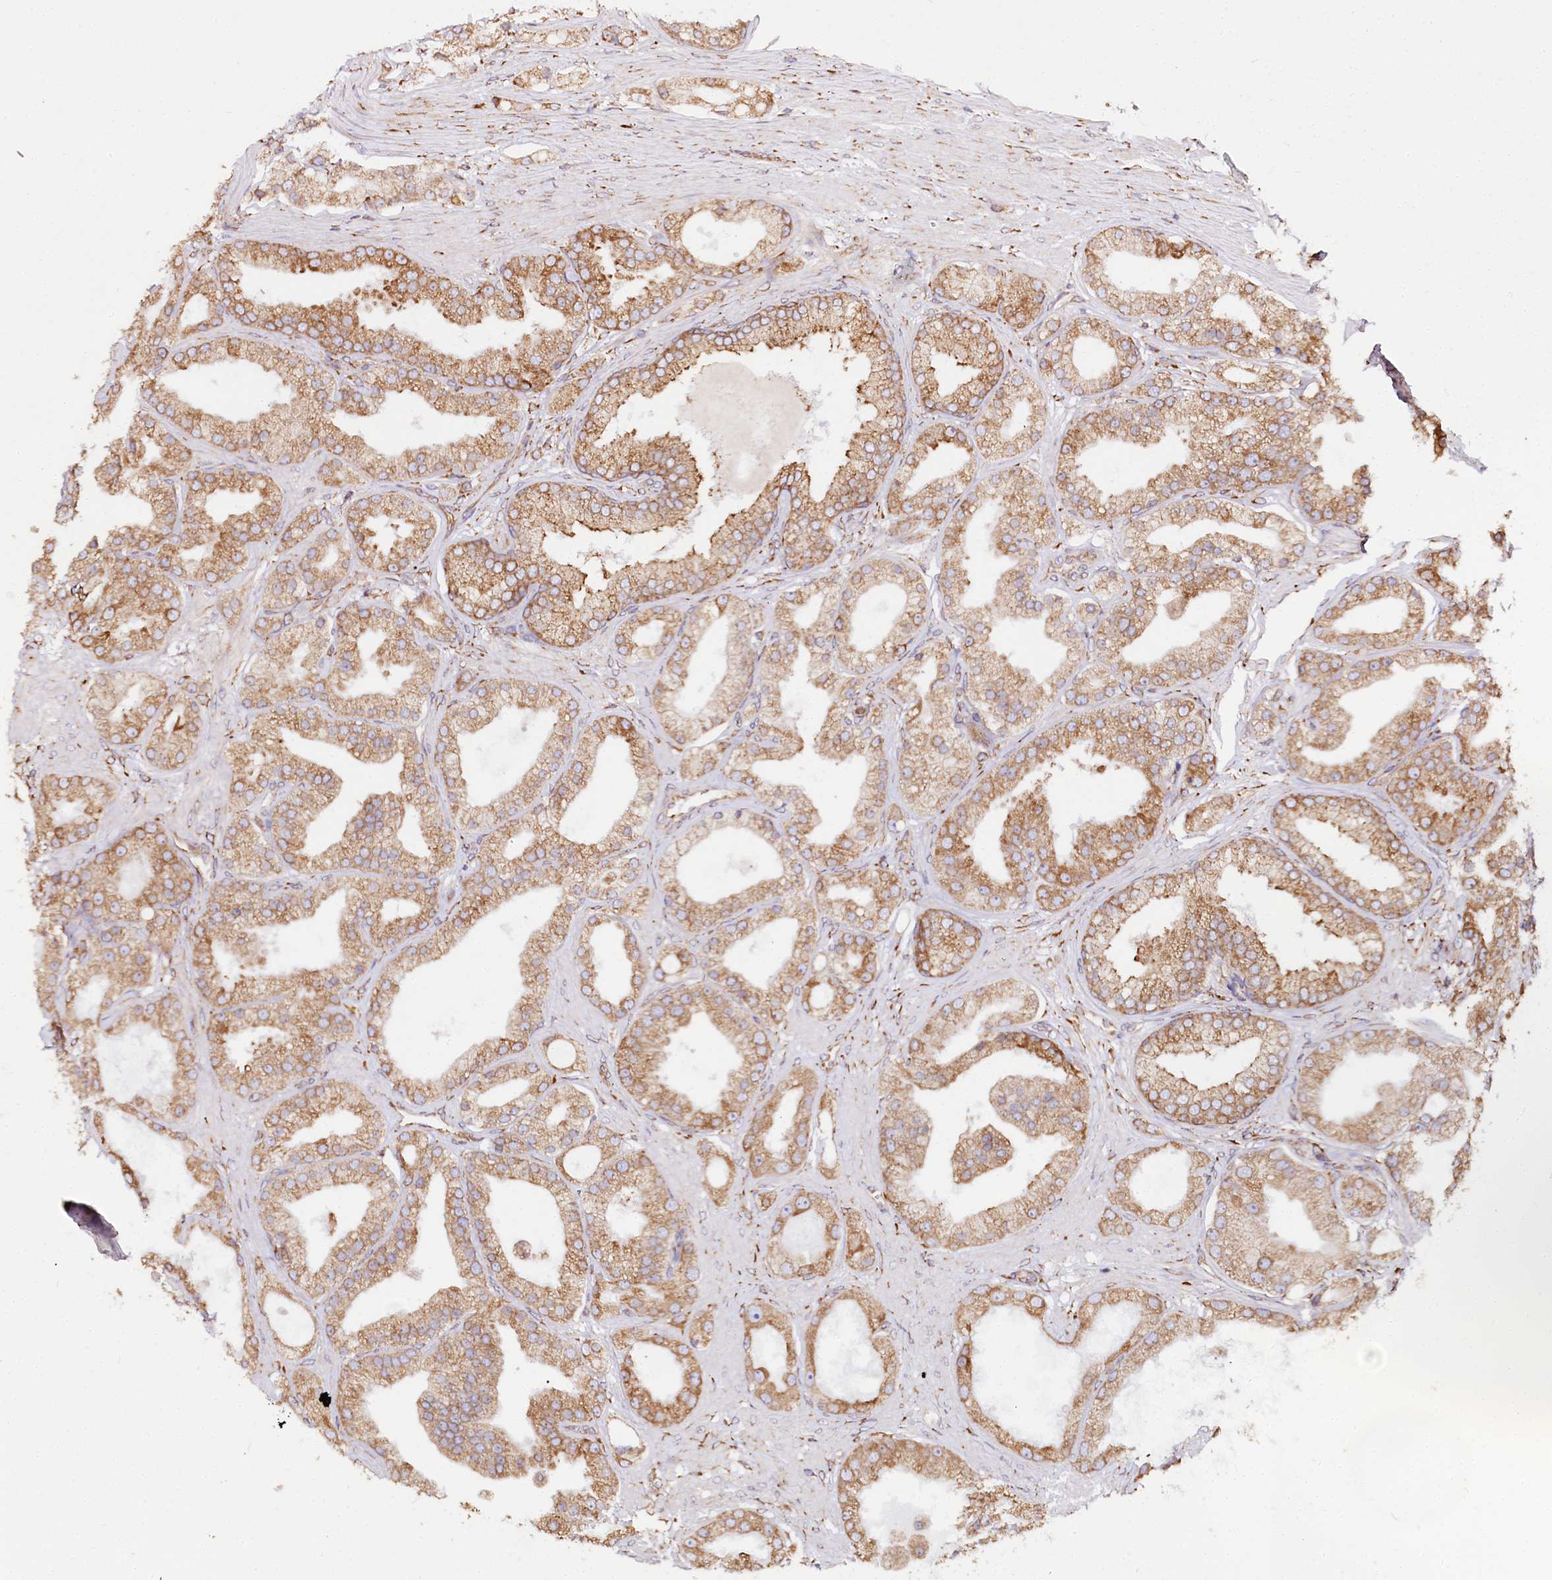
{"staining": {"intensity": "moderate", "quantity": ">75%", "location": "cytoplasmic/membranous"}, "tissue": "prostate cancer", "cell_type": "Tumor cells", "image_type": "cancer", "snomed": [{"axis": "morphology", "description": "Adenocarcinoma, Low grade"}, {"axis": "topography", "description": "Prostate"}], "caption": "Immunohistochemical staining of adenocarcinoma (low-grade) (prostate) displays medium levels of moderate cytoplasmic/membranous staining in approximately >75% of tumor cells.", "gene": "CNPY2", "patient": {"sex": "male", "age": 67}}